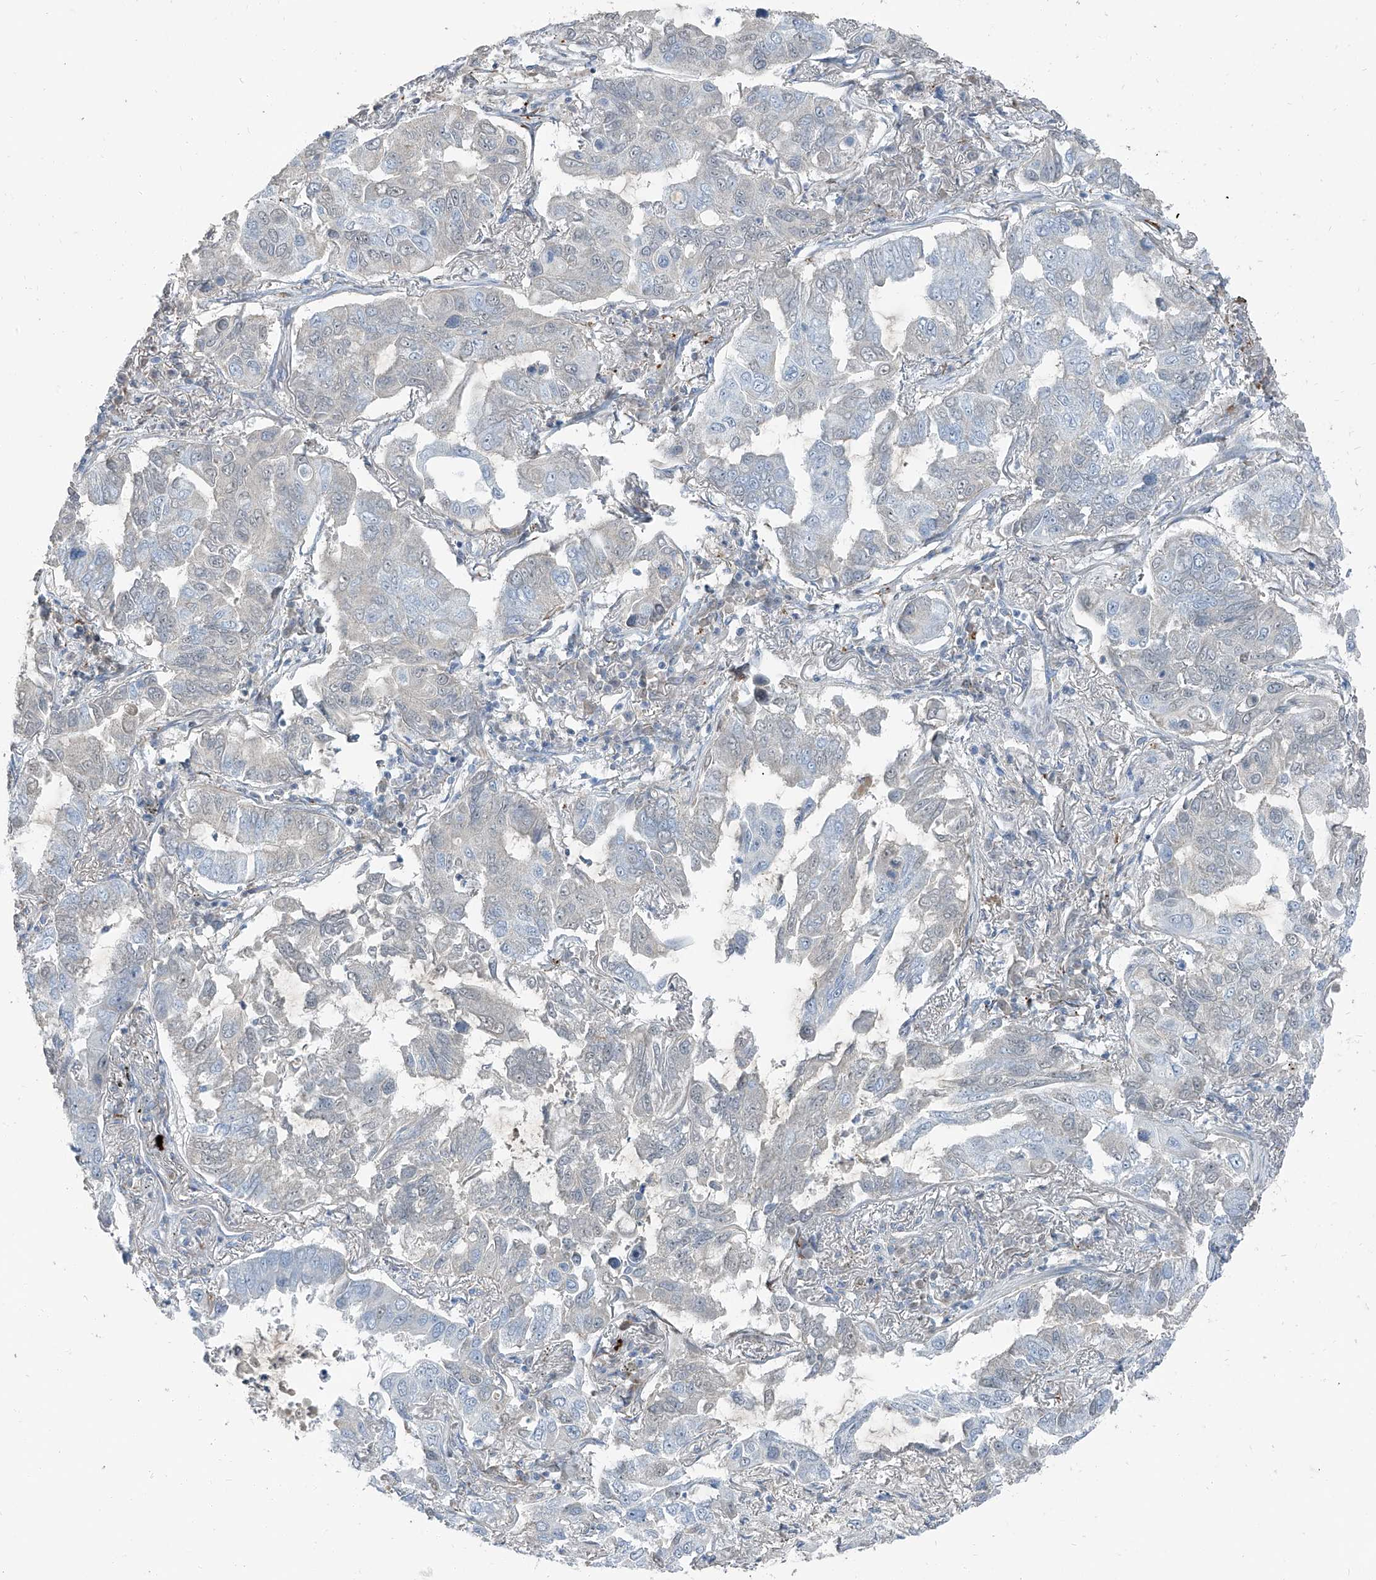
{"staining": {"intensity": "negative", "quantity": "none", "location": "none"}, "tissue": "lung cancer", "cell_type": "Tumor cells", "image_type": "cancer", "snomed": [{"axis": "morphology", "description": "Adenocarcinoma, NOS"}, {"axis": "topography", "description": "Lung"}], "caption": "Image shows no significant protein positivity in tumor cells of lung cancer (adenocarcinoma). (DAB immunohistochemistry (IHC) visualized using brightfield microscopy, high magnification).", "gene": "HOXA3", "patient": {"sex": "male", "age": 64}}